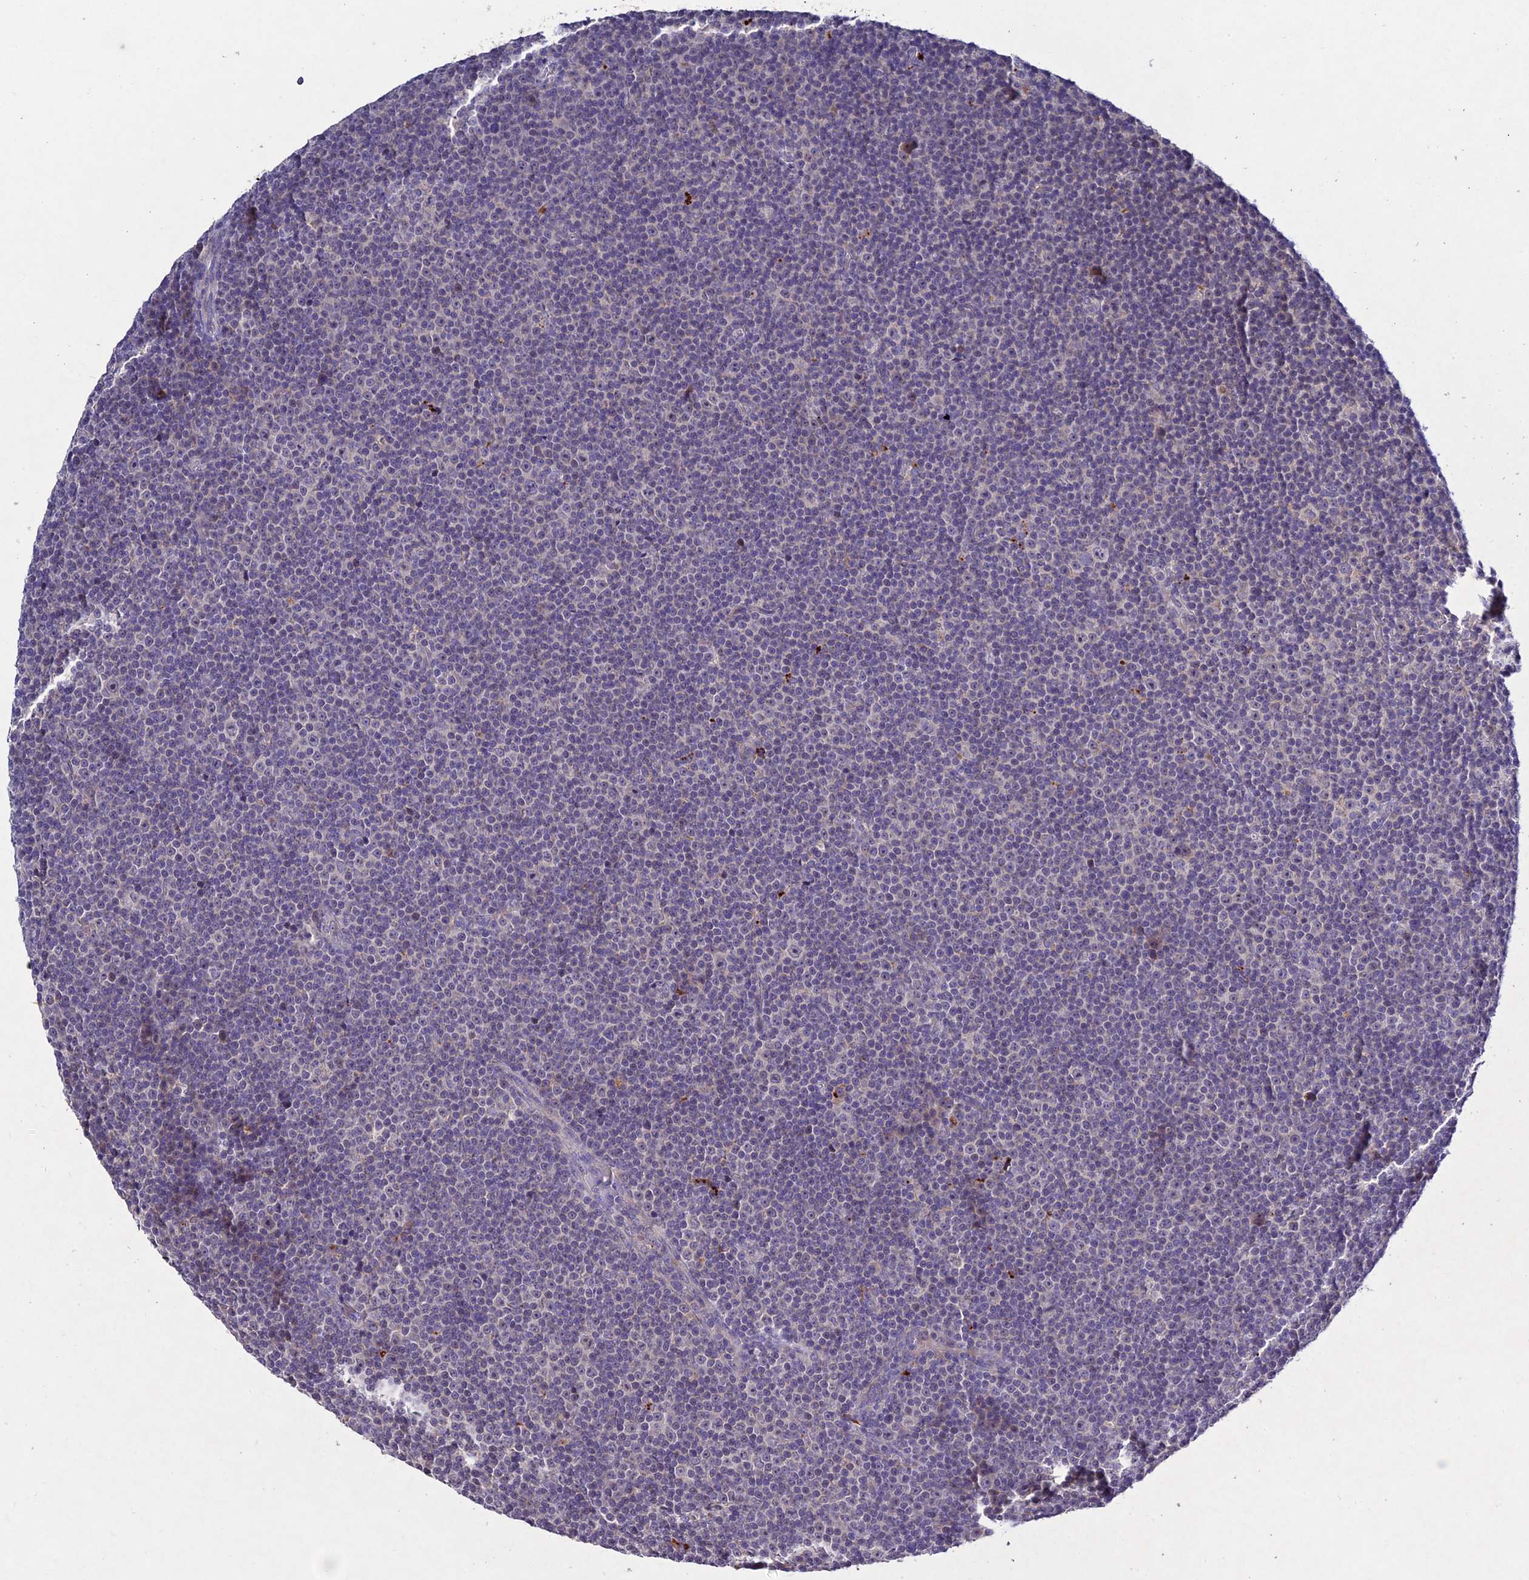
{"staining": {"intensity": "negative", "quantity": "none", "location": "none"}, "tissue": "lymphoma", "cell_type": "Tumor cells", "image_type": "cancer", "snomed": [{"axis": "morphology", "description": "Malignant lymphoma, non-Hodgkin's type, Low grade"}, {"axis": "topography", "description": "Lymph node"}], "caption": "DAB (3,3'-diaminobenzidine) immunohistochemical staining of human lymphoma demonstrates no significant expression in tumor cells. (DAB immunohistochemistry, high magnification).", "gene": "CHST5", "patient": {"sex": "female", "age": 67}}